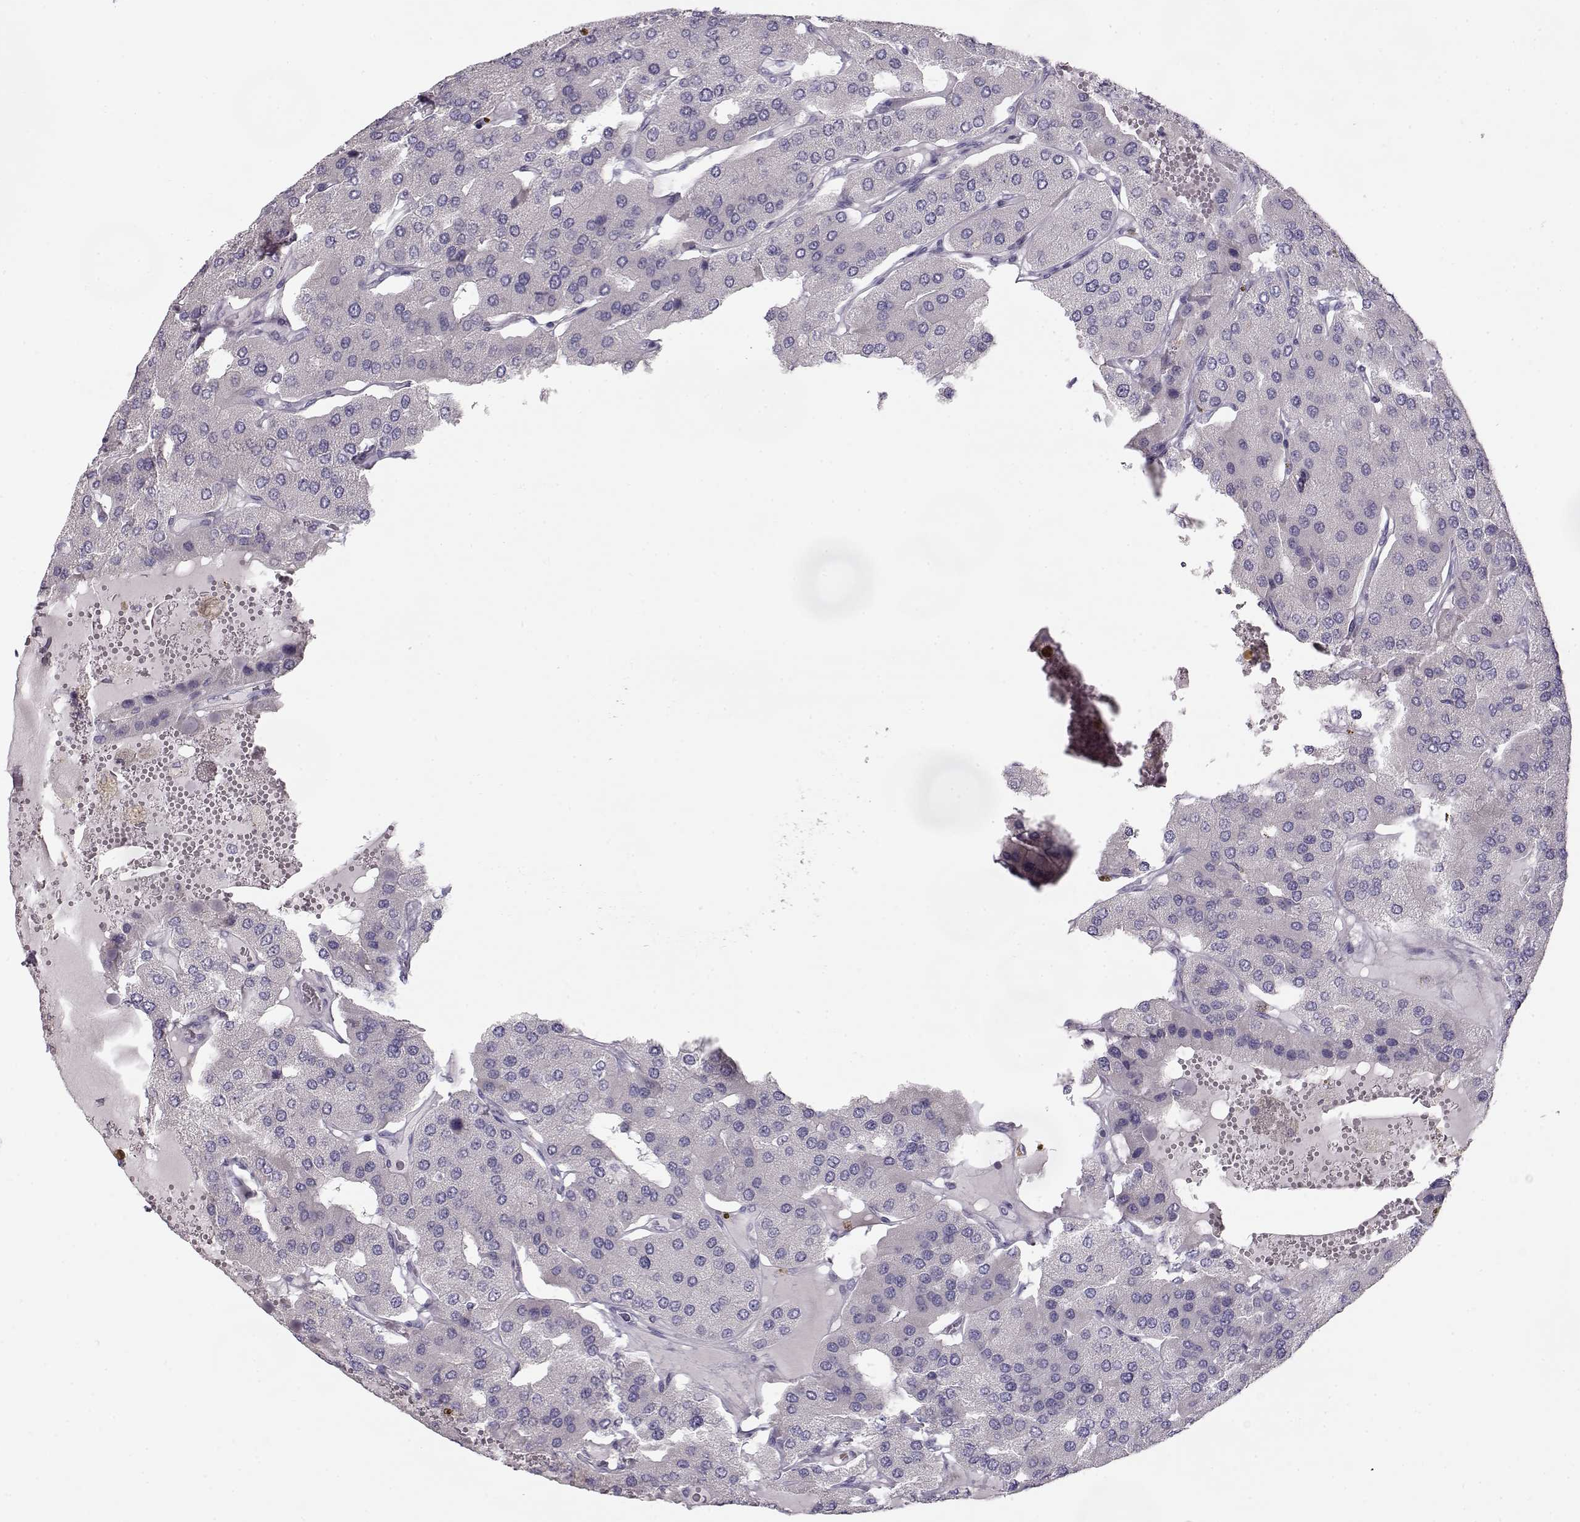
{"staining": {"intensity": "negative", "quantity": "none", "location": "none"}, "tissue": "parathyroid gland", "cell_type": "Glandular cells", "image_type": "normal", "snomed": [{"axis": "morphology", "description": "Normal tissue, NOS"}, {"axis": "morphology", "description": "Adenoma, NOS"}, {"axis": "topography", "description": "Parathyroid gland"}], "caption": "Immunohistochemistry (IHC) photomicrograph of benign parathyroid gland: parathyroid gland stained with DAB displays no significant protein positivity in glandular cells.", "gene": "GRK1", "patient": {"sex": "female", "age": 86}}